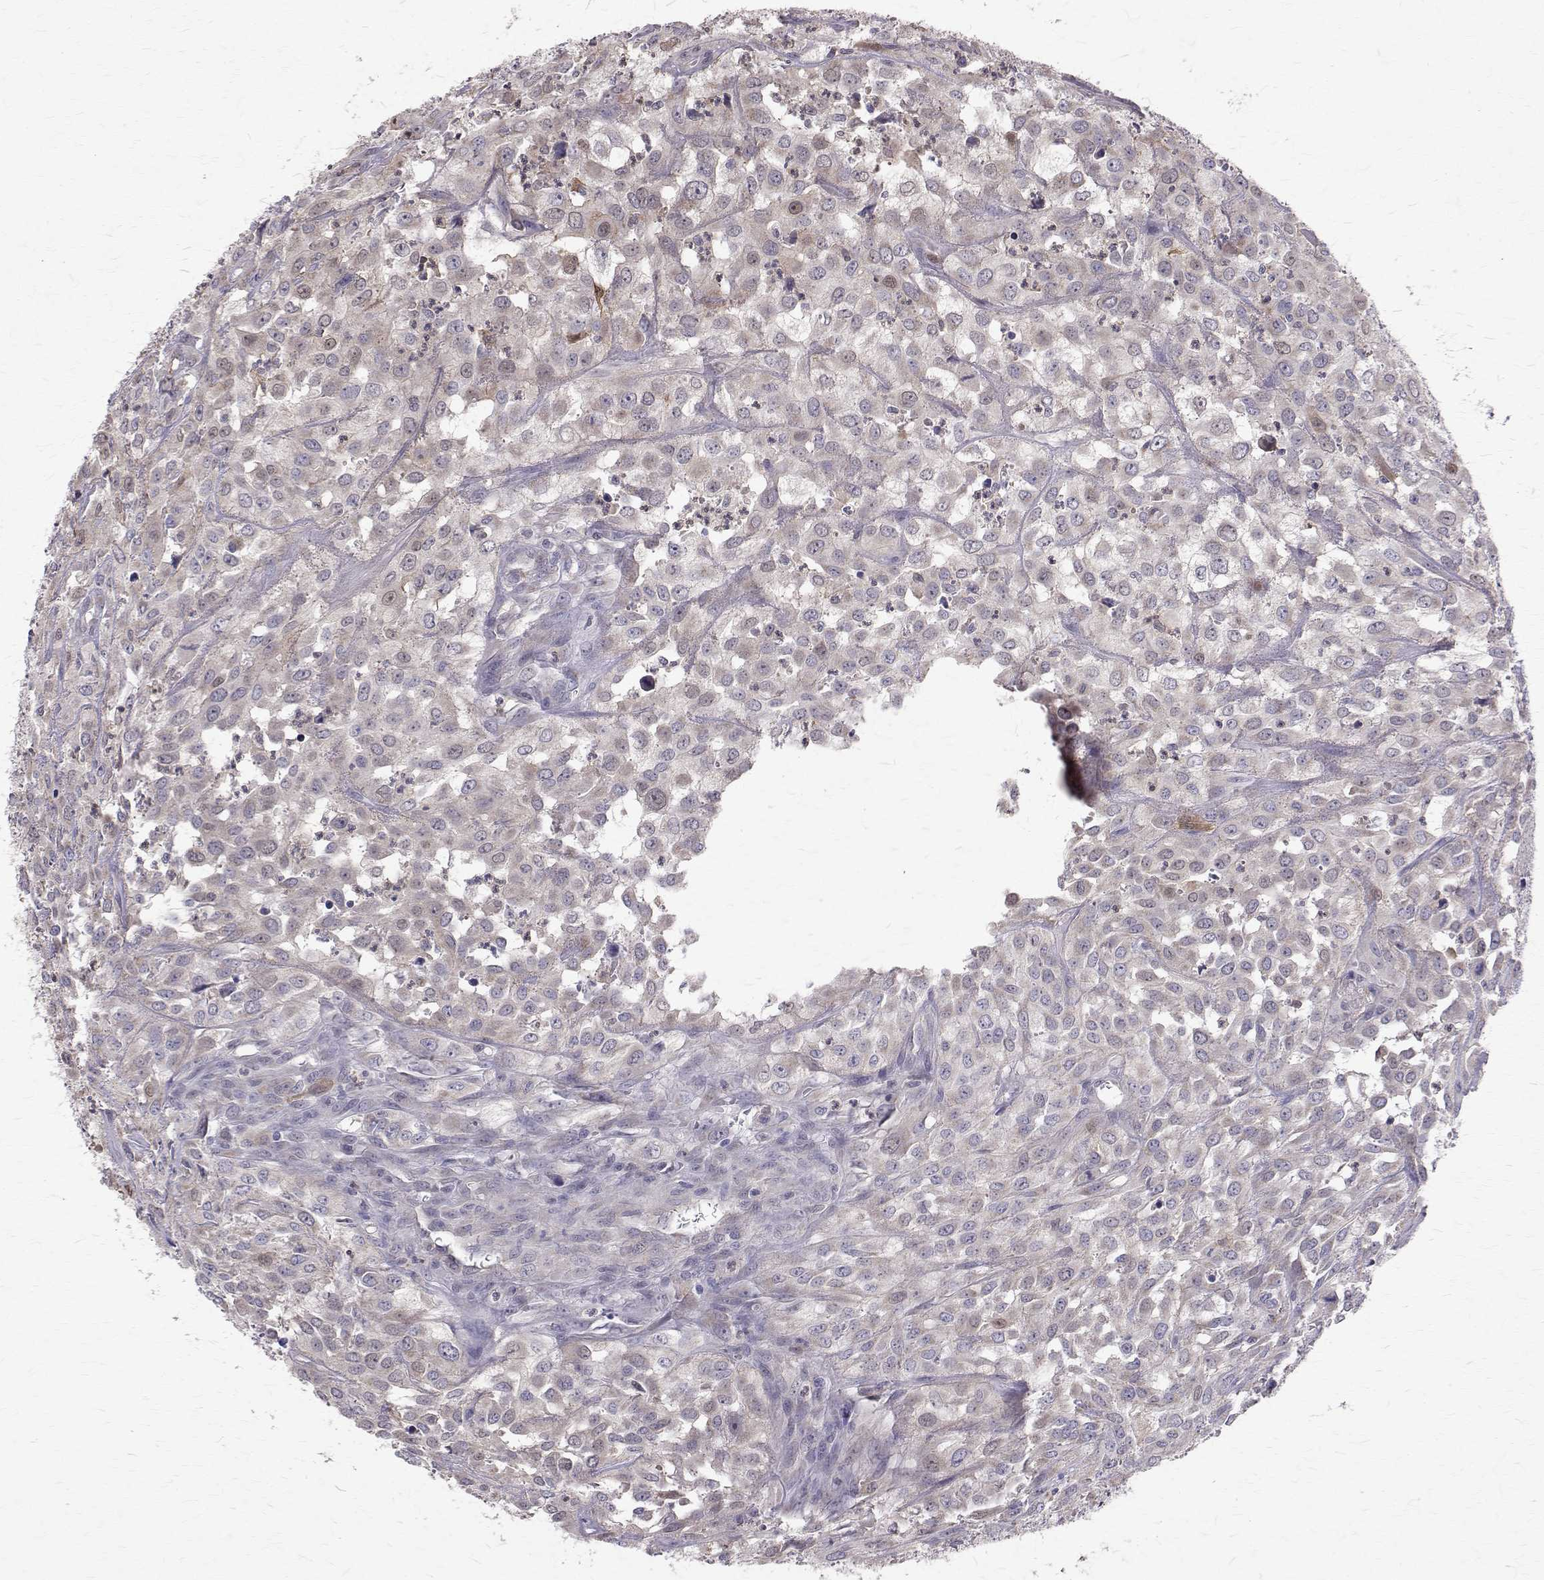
{"staining": {"intensity": "weak", "quantity": "<25%", "location": "nuclear"}, "tissue": "urothelial cancer", "cell_type": "Tumor cells", "image_type": "cancer", "snomed": [{"axis": "morphology", "description": "Urothelial carcinoma, High grade"}, {"axis": "topography", "description": "Urinary bladder"}], "caption": "This micrograph is of high-grade urothelial carcinoma stained with IHC to label a protein in brown with the nuclei are counter-stained blue. There is no staining in tumor cells.", "gene": "CCDC89", "patient": {"sex": "male", "age": 67}}